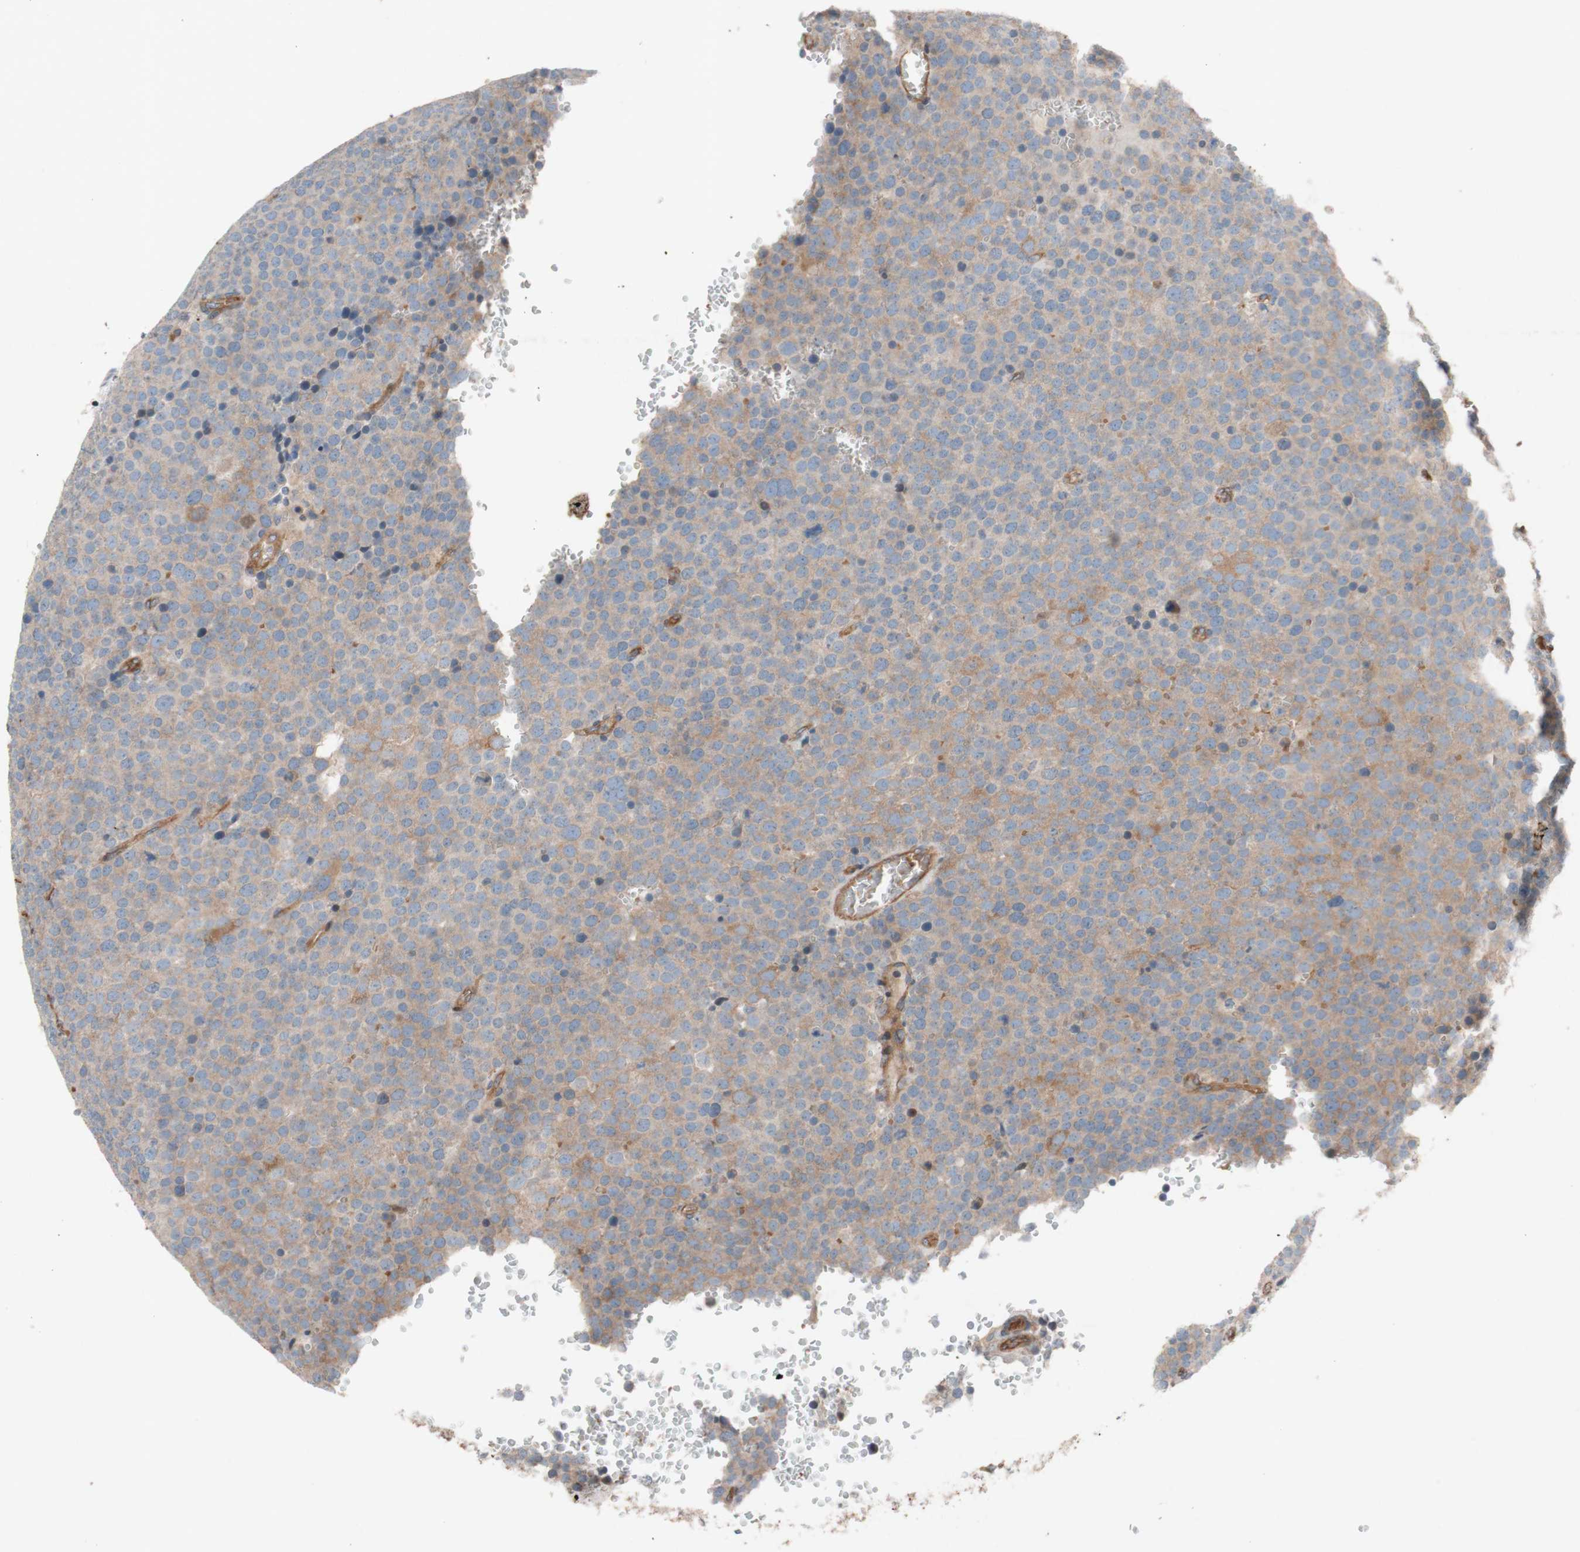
{"staining": {"intensity": "moderate", "quantity": ">75%", "location": "cytoplasmic/membranous"}, "tissue": "testis cancer", "cell_type": "Tumor cells", "image_type": "cancer", "snomed": [{"axis": "morphology", "description": "Seminoma, NOS"}, {"axis": "topography", "description": "Testis"}], "caption": "Protein staining by immunohistochemistry (IHC) shows moderate cytoplasmic/membranous expression in about >75% of tumor cells in testis seminoma.", "gene": "TST", "patient": {"sex": "male", "age": 71}}